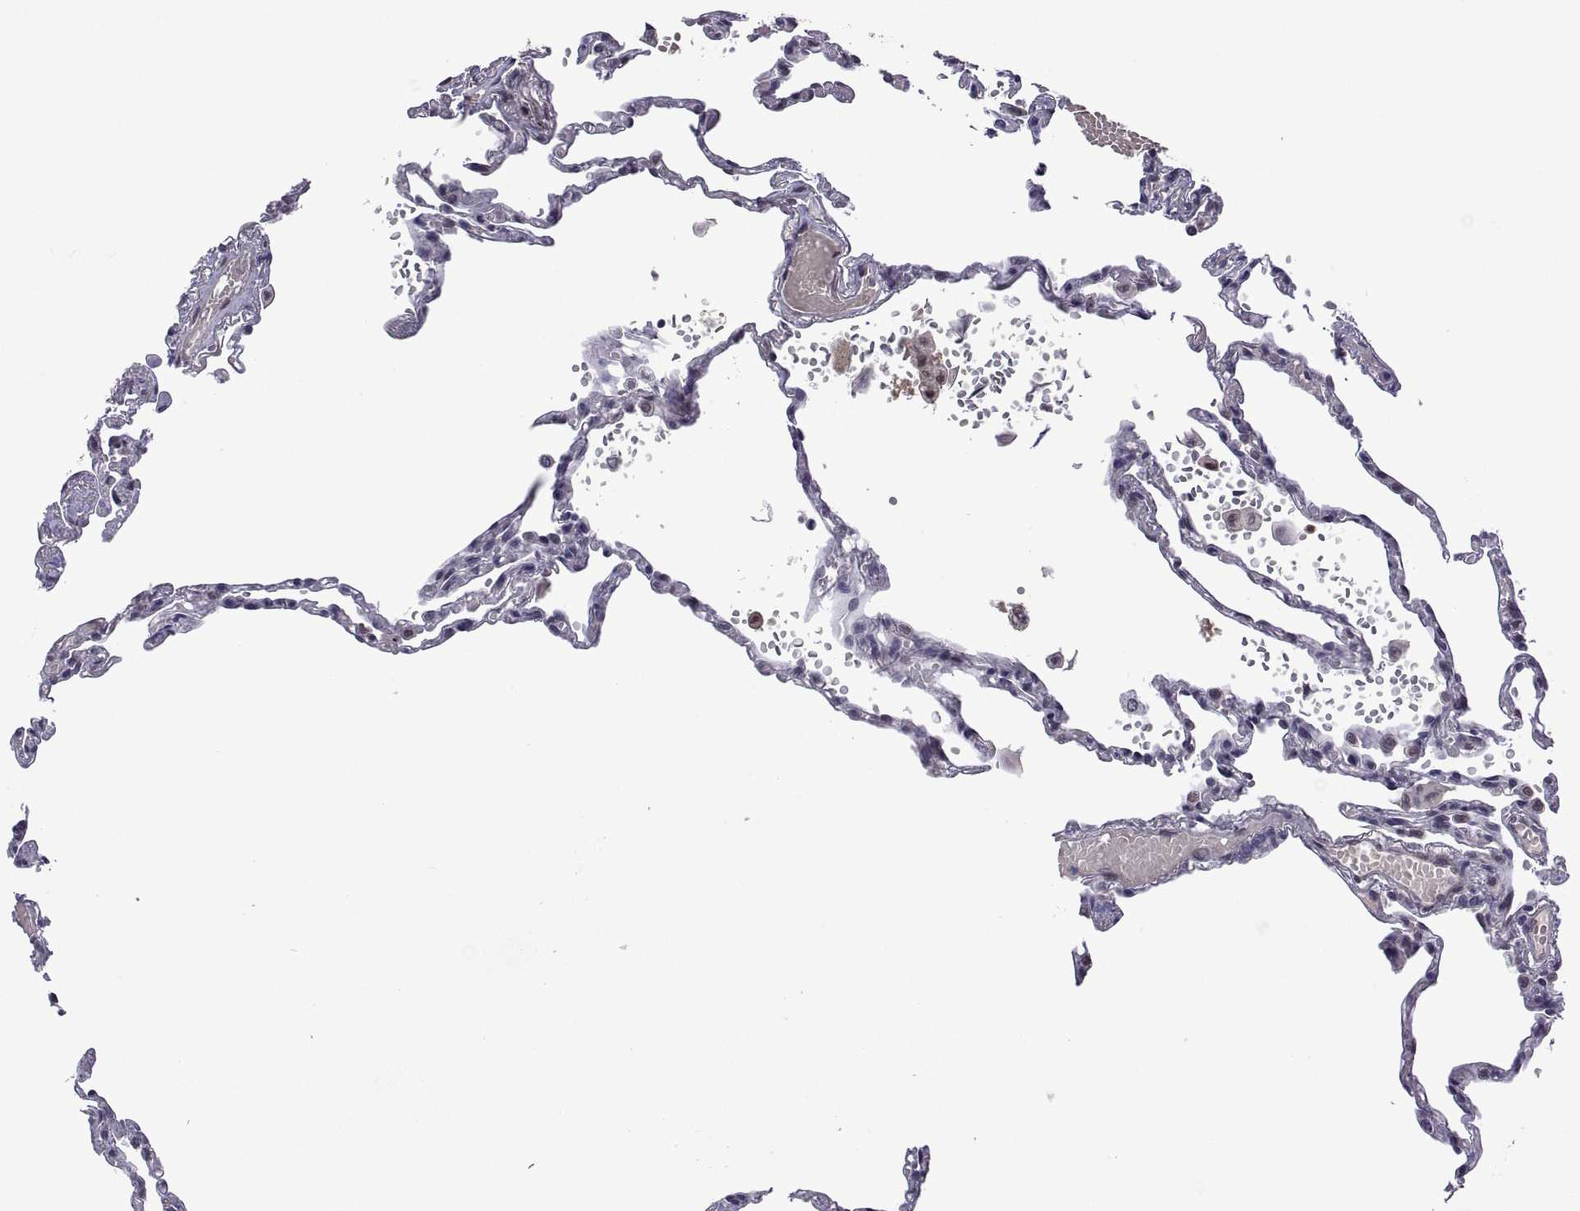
{"staining": {"intensity": "weak", "quantity": "25%-75%", "location": "nuclear"}, "tissue": "lung", "cell_type": "Alveolar cells", "image_type": "normal", "snomed": [{"axis": "morphology", "description": "Normal tissue, NOS"}, {"axis": "topography", "description": "Lung"}], "caption": "This is an image of immunohistochemistry staining of normal lung, which shows weak staining in the nuclear of alveolar cells.", "gene": "NR4A1", "patient": {"sex": "male", "age": 78}}